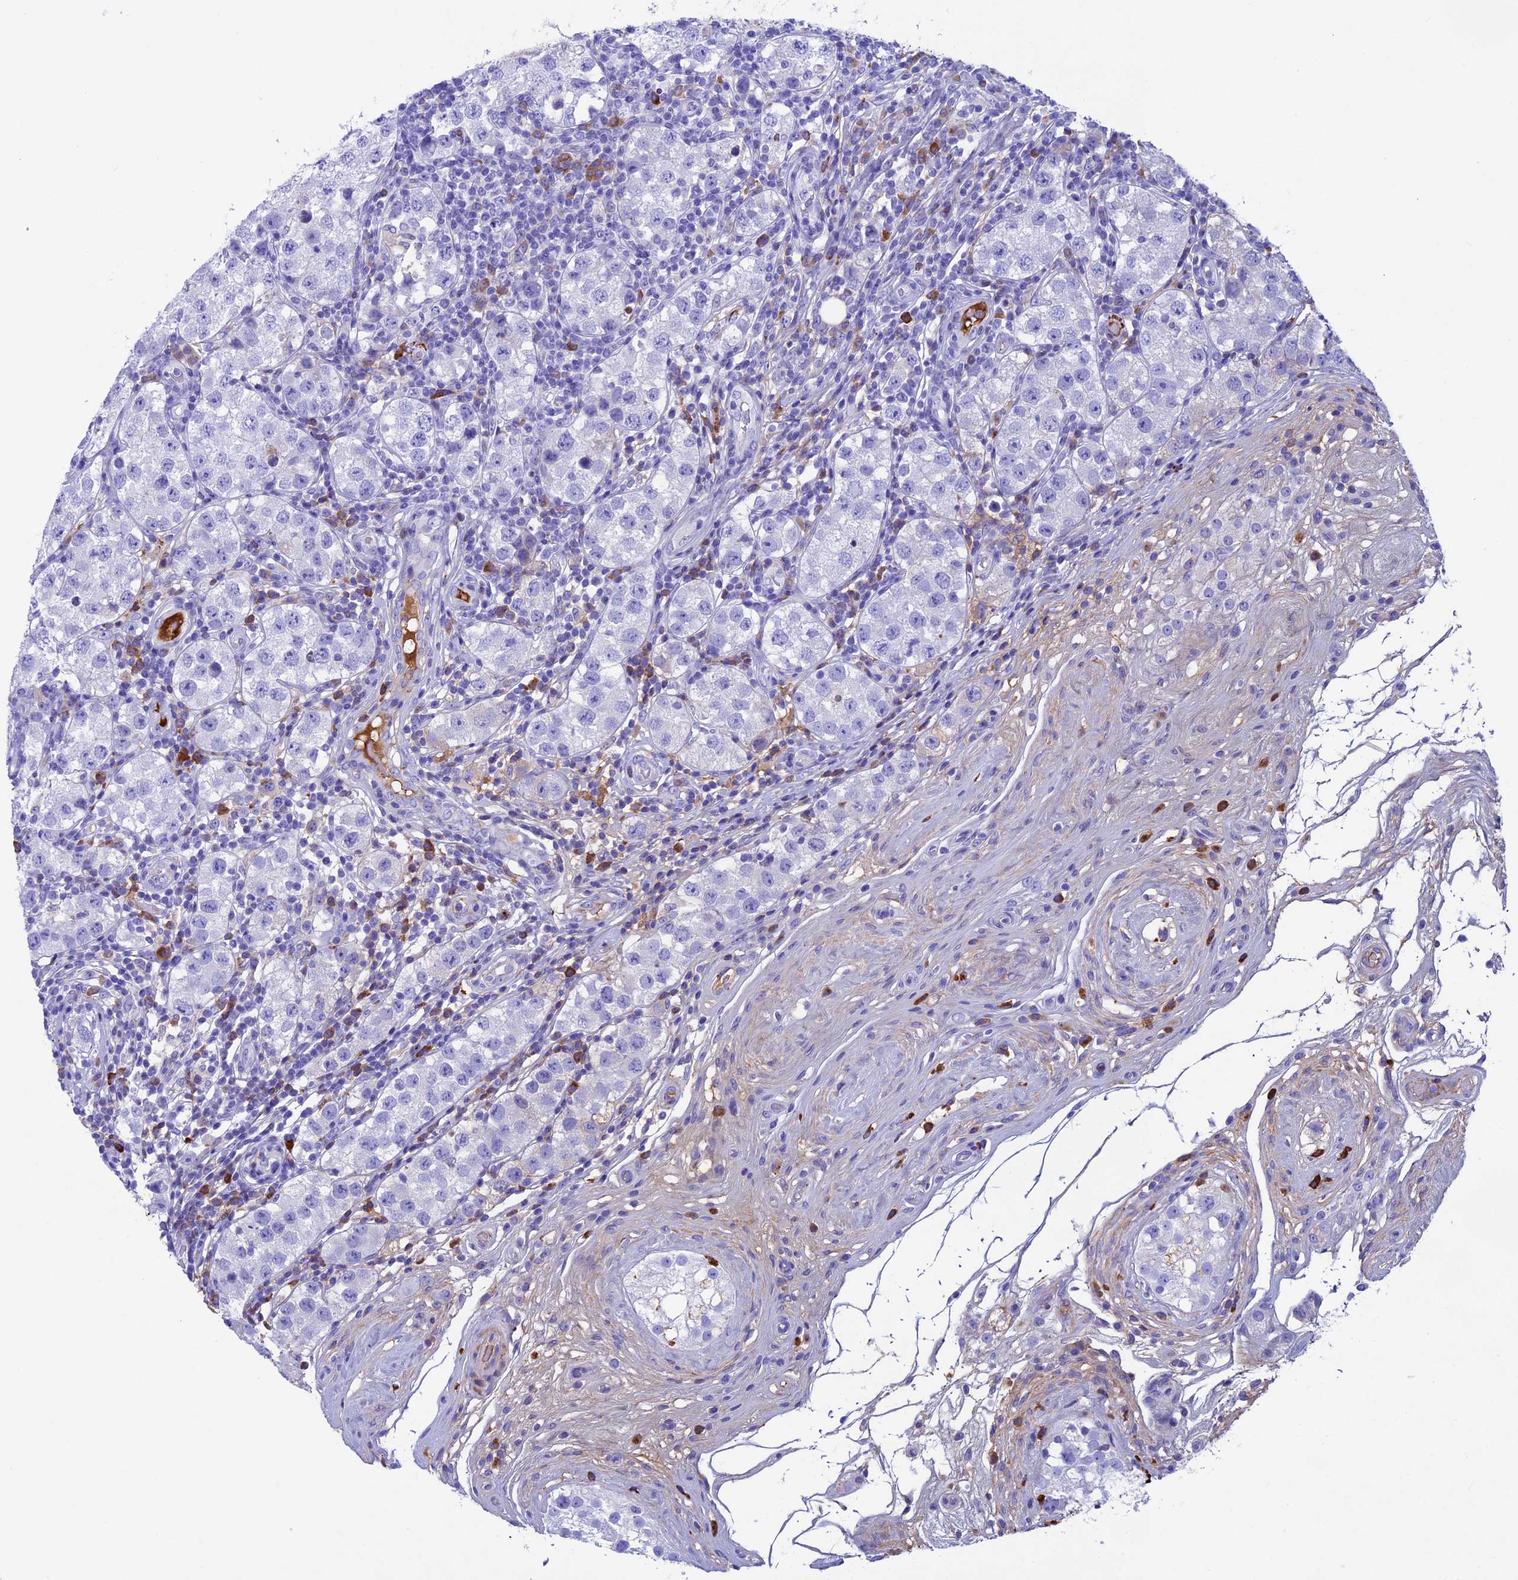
{"staining": {"intensity": "negative", "quantity": "none", "location": "none"}, "tissue": "testis cancer", "cell_type": "Tumor cells", "image_type": "cancer", "snomed": [{"axis": "morphology", "description": "Seminoma, NOS"}, {"axis": "topography", "description": "Testis"}], "caption": "Image shows no protein expression in tumor cells of testis seminoma tissue.", "gene": "IGSF6", "patient": {"sex": "male", "age": 34}}